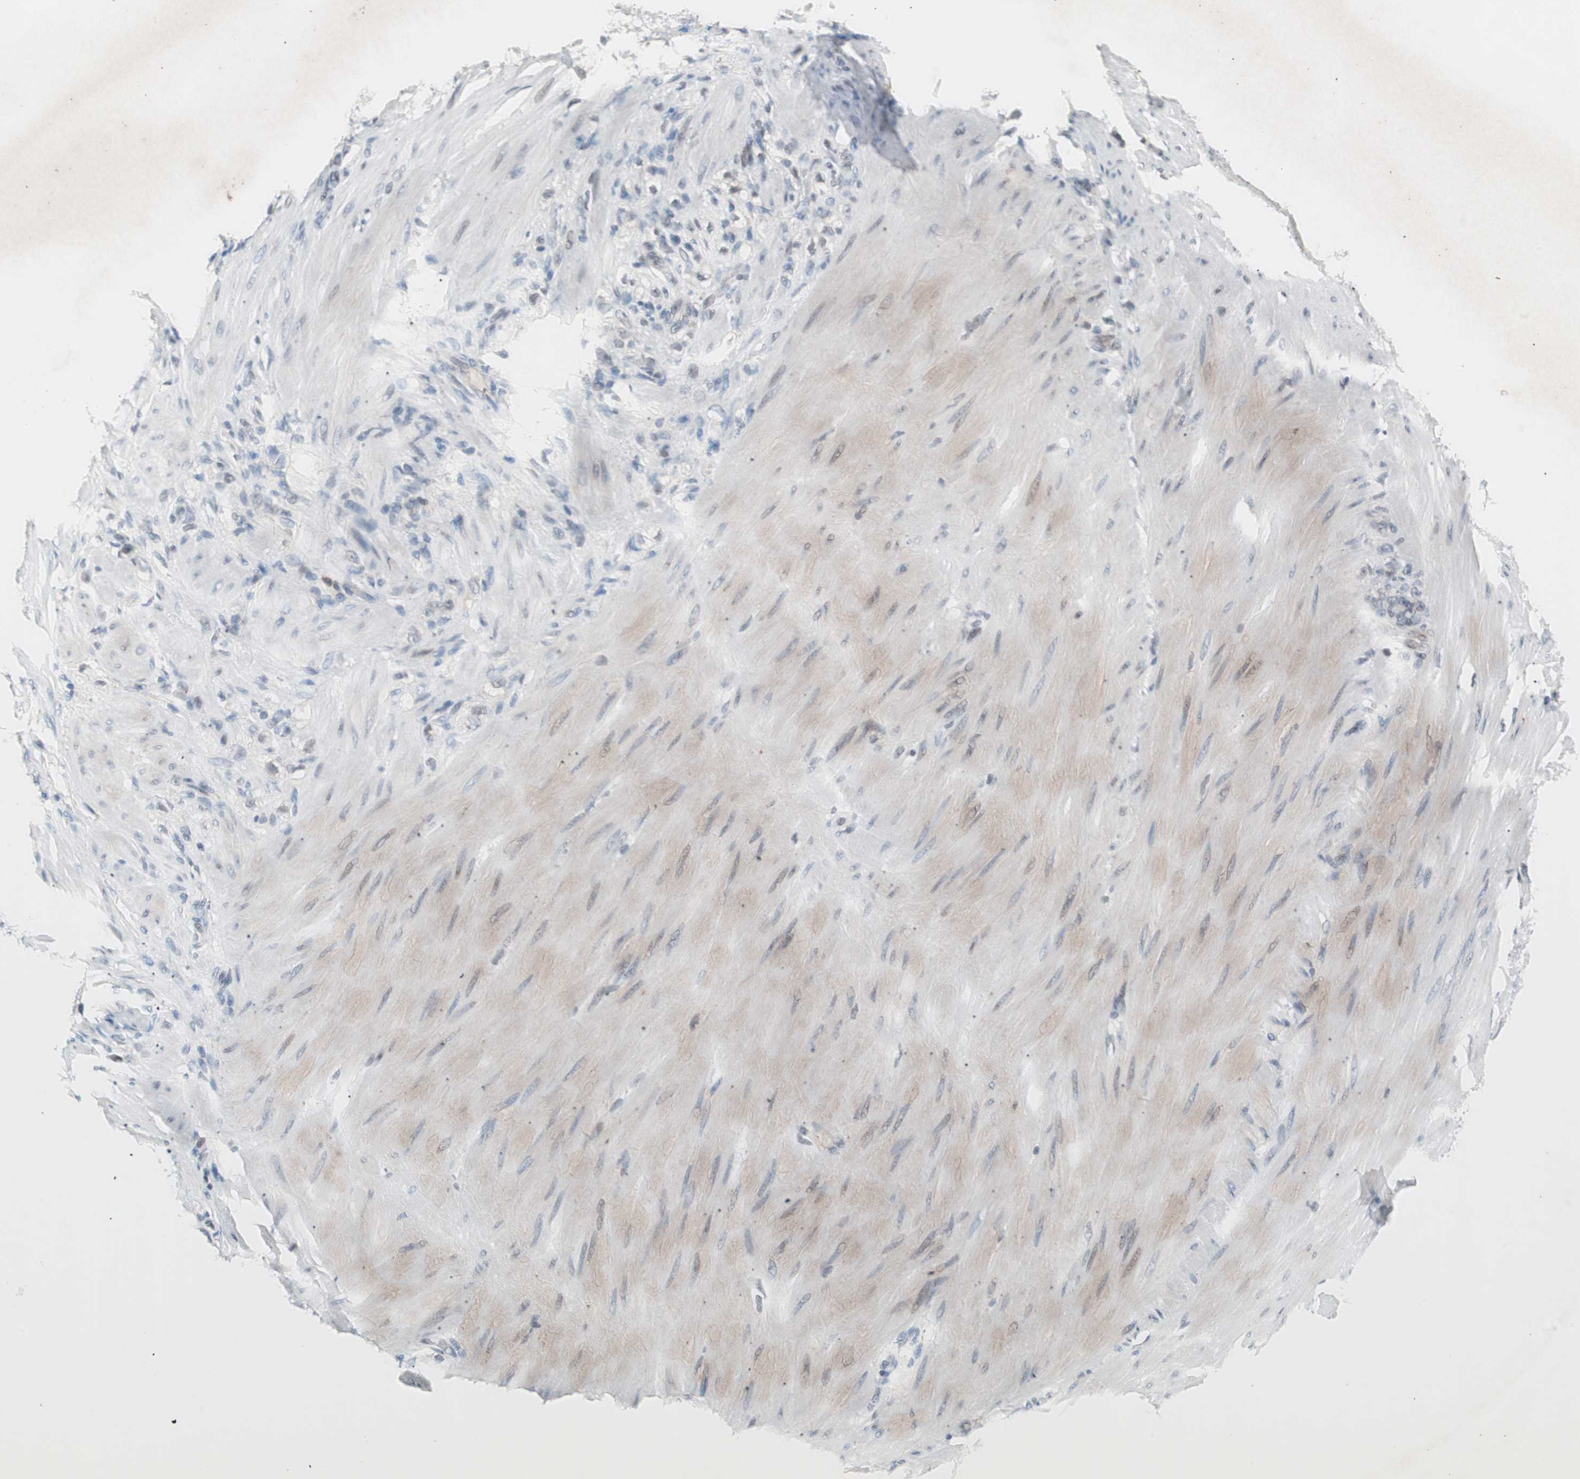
{"staining": {"intensity": "negative", "quantity": "none", "location": "none"}, "tissue": "stomach cancer", "cell_type": "Tumor cells", "image_type": "cancer", "snomed": [{"axis": "morphology", "description": "Adenocarcinoma, NOS"}, {"axis": "topography", "description": "Stomach"}], "caption": "Tumor cells are negative for protein expression in human stomach cancer (adenocarcinoma). (DAB immunohistochemistry, high magnification).", "gene": "POLH", "patient": {"sex": "male", "age": 82}}